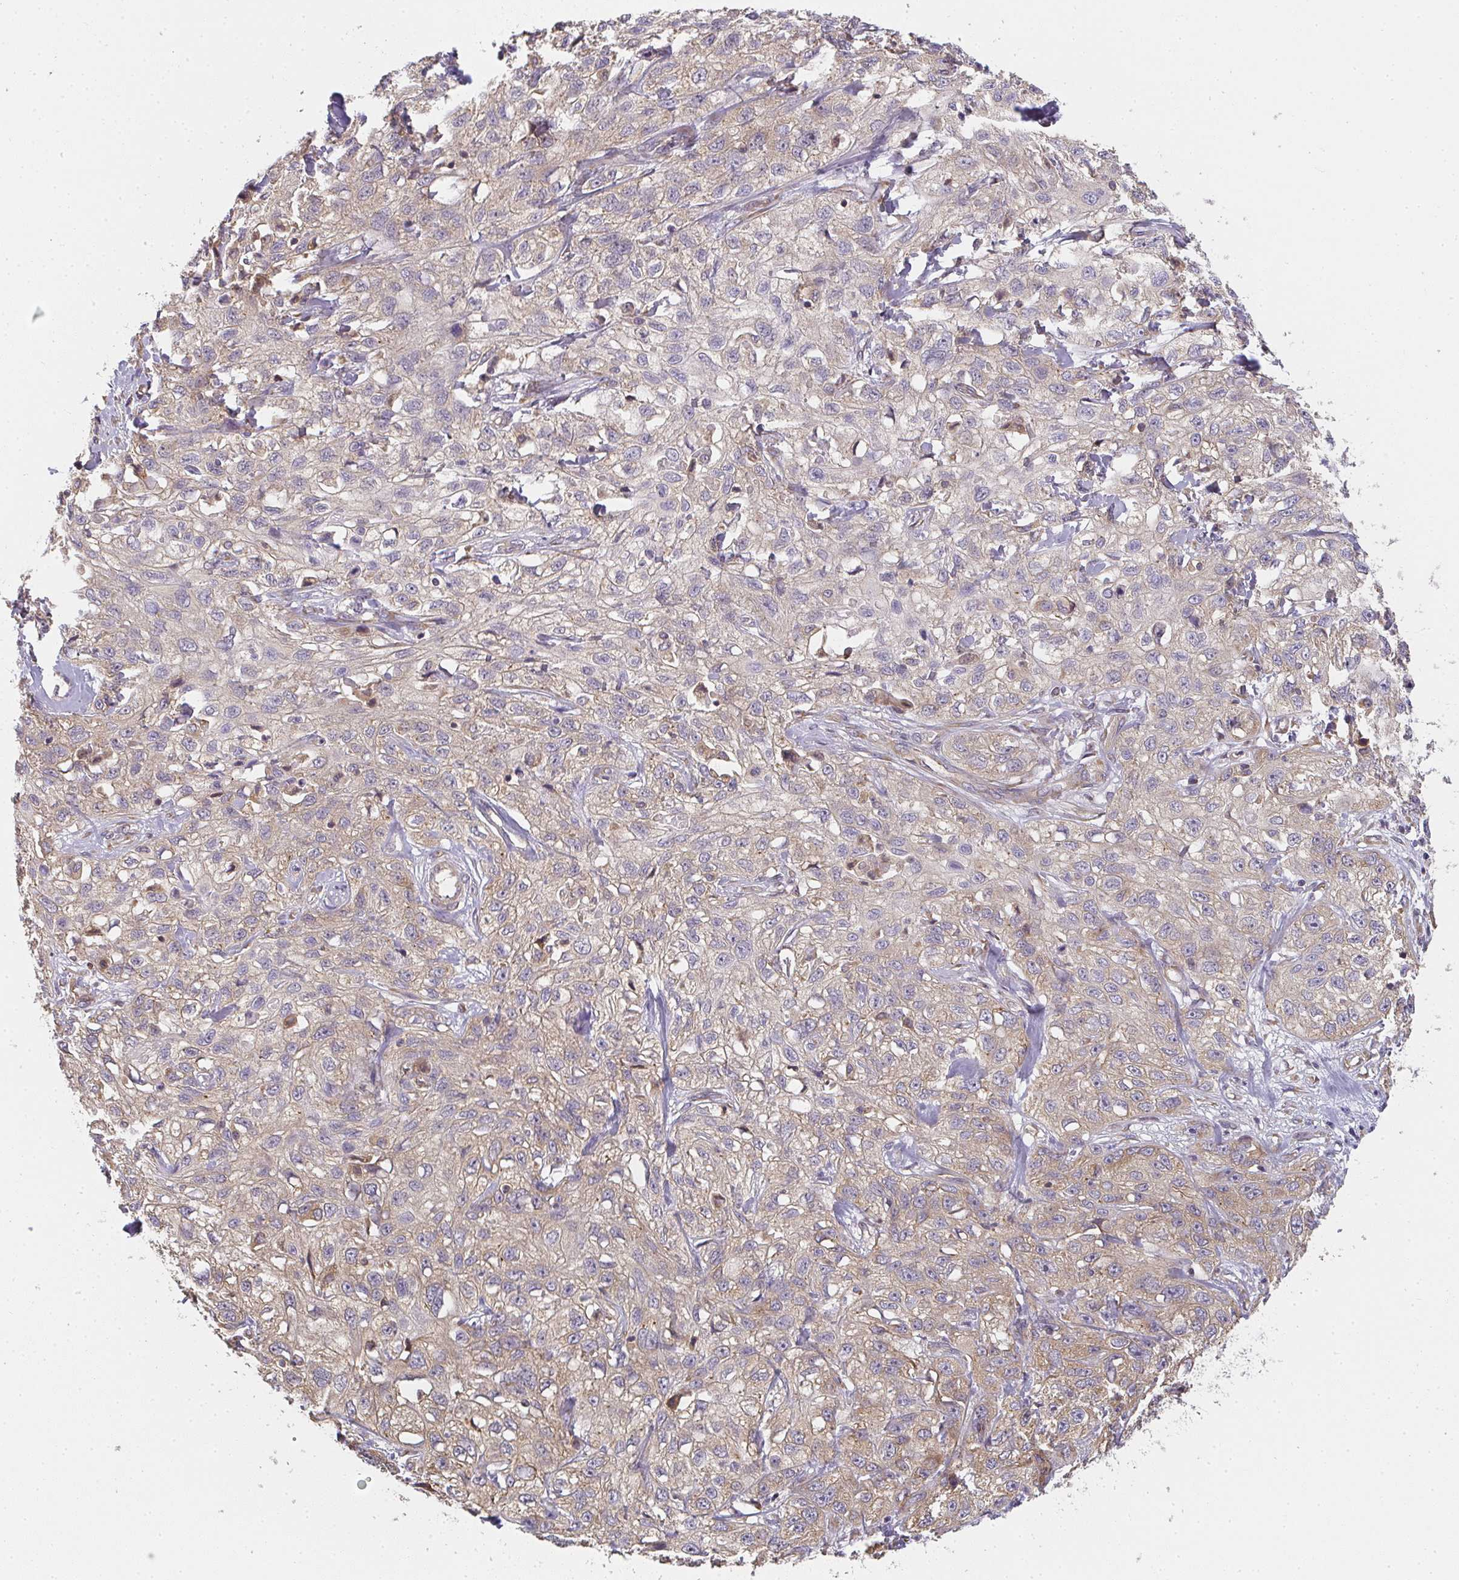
{"staining": {"intensity": "weak", "quantity": "<25%", "location": "cytoplasmic/membranous"}, "tissue": "skin cancer", "cell_type": "Tumor cells", "image_type": "cancer", "snomed": [{"axis": "morphology", "description": "Squamous cell carcinoma, NOS"}, {"axis": "topography", "description": "Skin"}, {"axis": "topography", "description": "Vulva"}], "caption": "This is an immunohistochemistry (IHC) photomicrograph of skin cancer (squamous cell carcinoma). There is no expression in tumor cells.", "gene": "SLC35B3", "patient": {"sex": "female", "age": 86}}